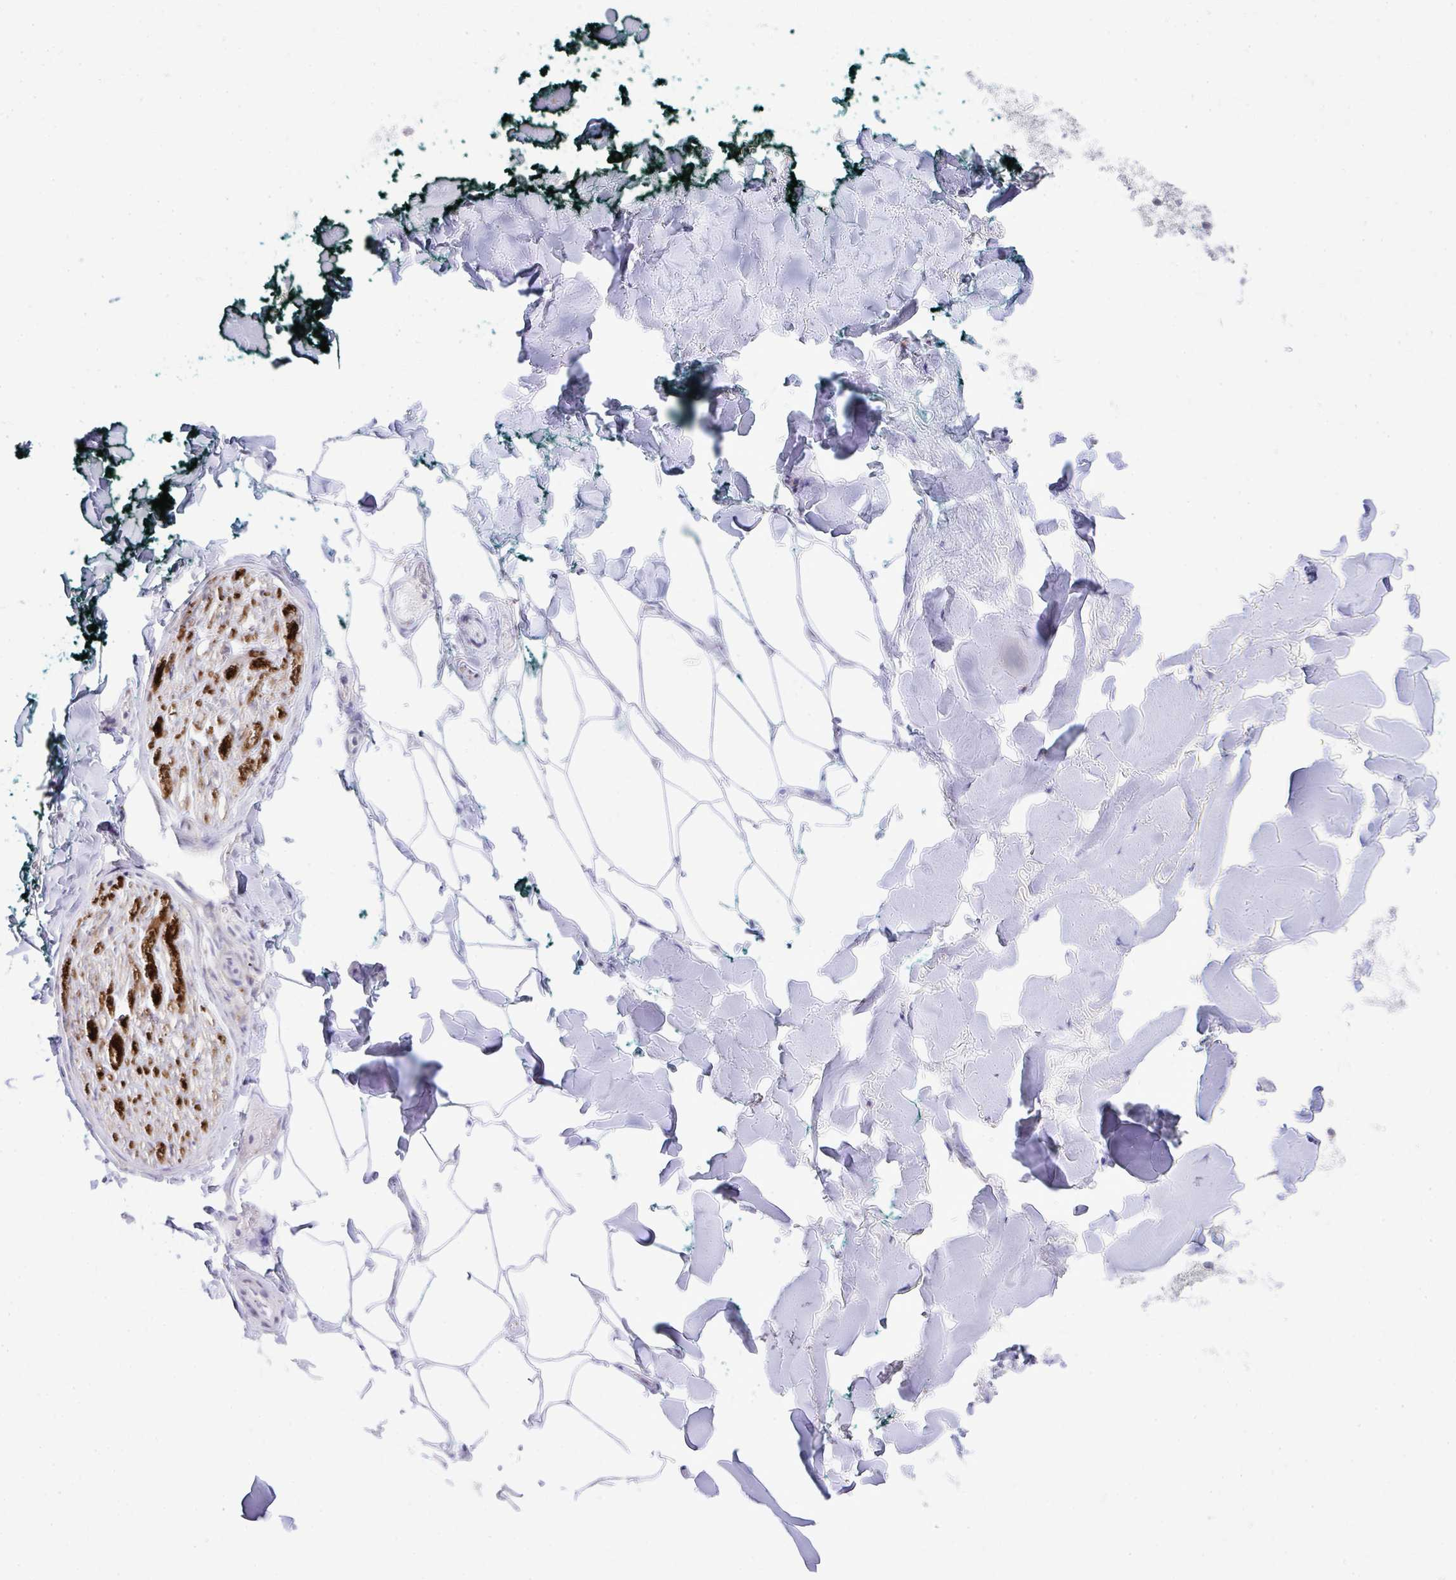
{"staining": {"intensity": "negative", "quantity": "none", "location": "none"}, "tissue": "adipose tissue", "cell_type": "Adipocytes", "image_type": "normal", "snomed": [{"axis": "morphology", "description": "Normal tissue, NOS"}, {"axis": "topography", "description": "Skin"}, {"axis": "topography", "description": "Peripheral nerve tissue"}], "caption": "This is an immunohistochemistry (IHC) histopathology image of unremarkable adipose tissue. There is no positivity in adipocytes.", "gene": "GLDN", "patient": {"sex": "female", "age": 45}}